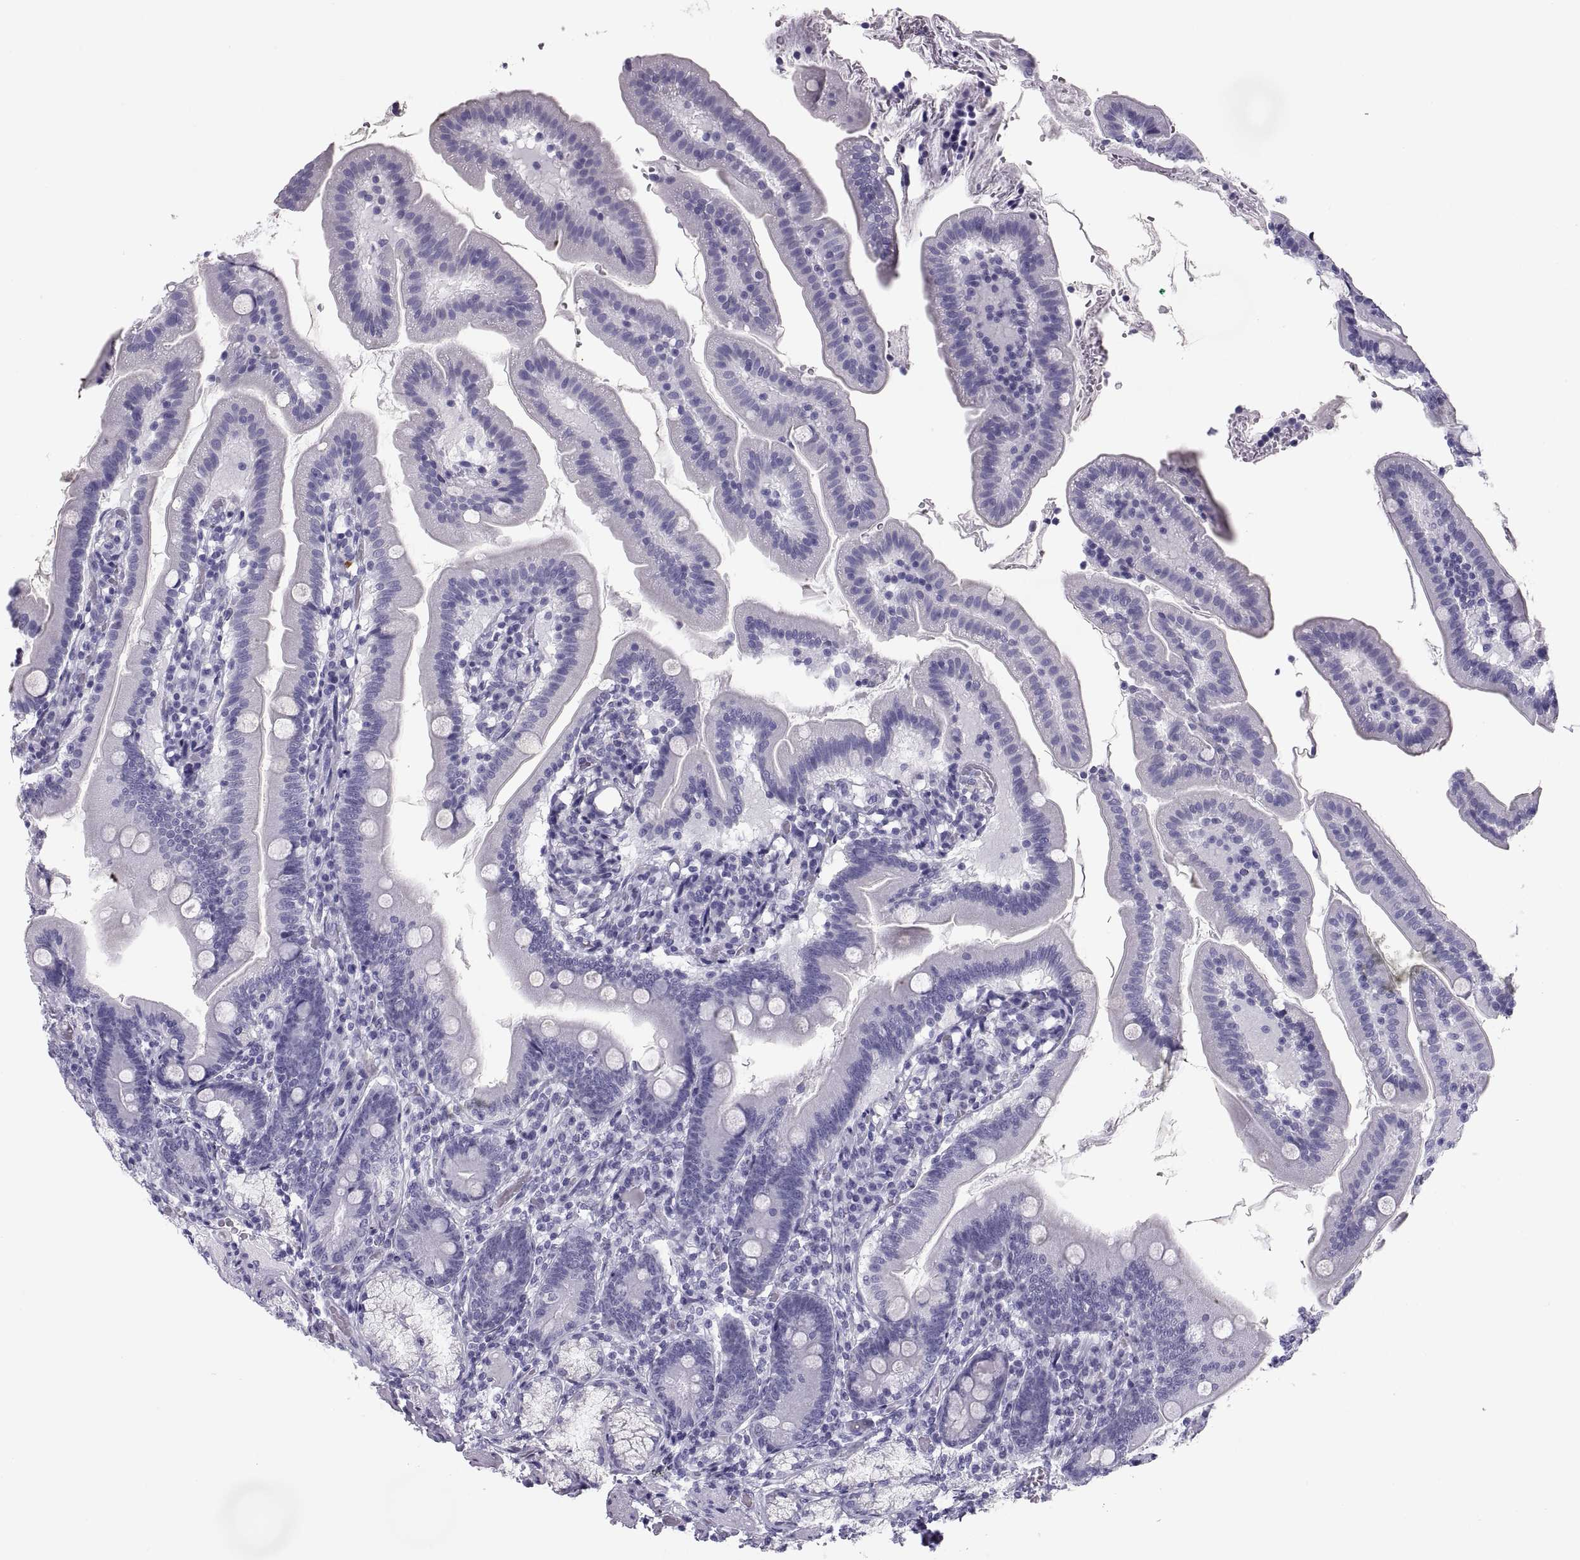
{"staining": {"intensity": "negative", "quantity": "none", "location": "none"}, "tissue": "duodenum", "cell_type": "Glandular cells", "image_type": "normal", "snomed": [{"axis": "morphology", "description": "Normal tissue, NOS"}, {"axis": "topography", "description": "Duodenum"}], "caption": "High power microscopy photomicrograph of an IHC histopathology image of benign duodenum, revealing no significant expression in glandular cells.", "gene": "PAX2", "patient": {"sex": "female", "age": 67}}